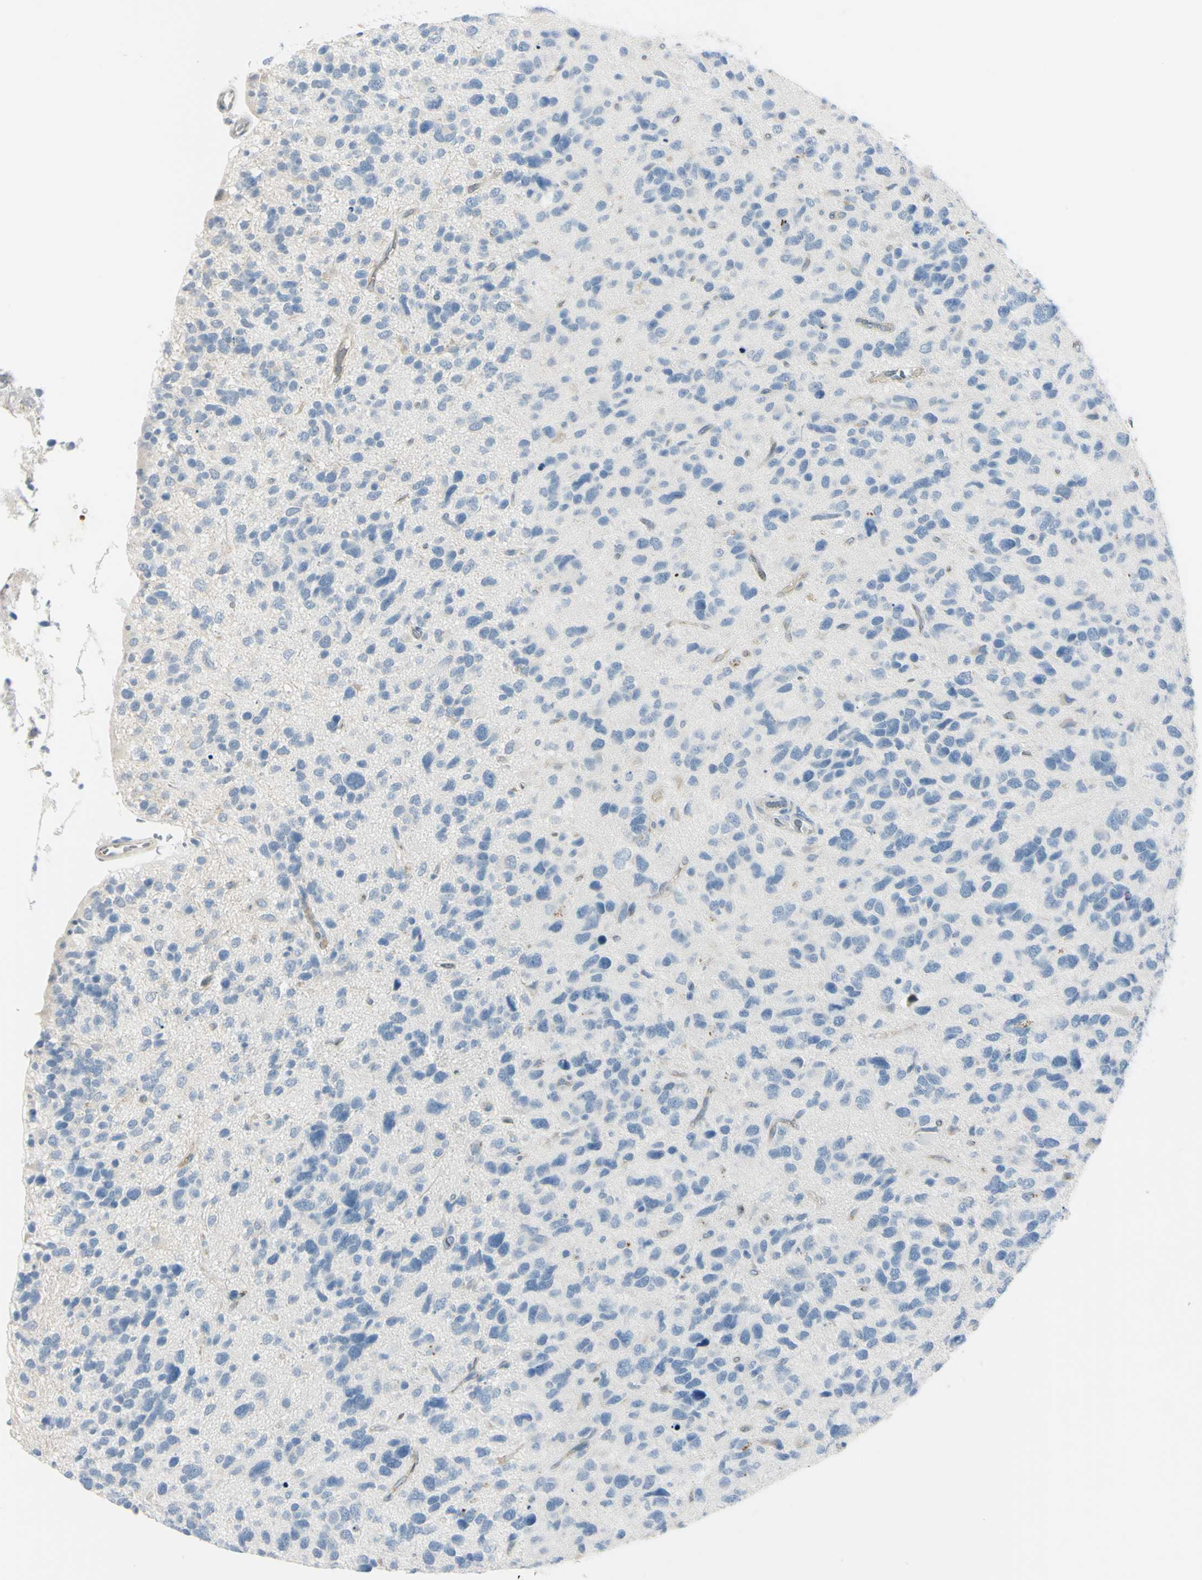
{"staining": {"intensity": "negative", "quantity": "none", "location": "none"}, "tissue": "glioma", "cell_type": "Tumor cells", "image_type": "cancer", "snomed": [{"axis": "morphology", "description": "Glioma, malignant, High grade"}, {"axis": "topography", "description": "Brain"}], "caption": "DAB immunohistochemical staining of high-grade glioma (malignant) reveals no significant expression in tumor cells.", "gene": "ASB9", "patient": {"sex": "female", "age": 58}}